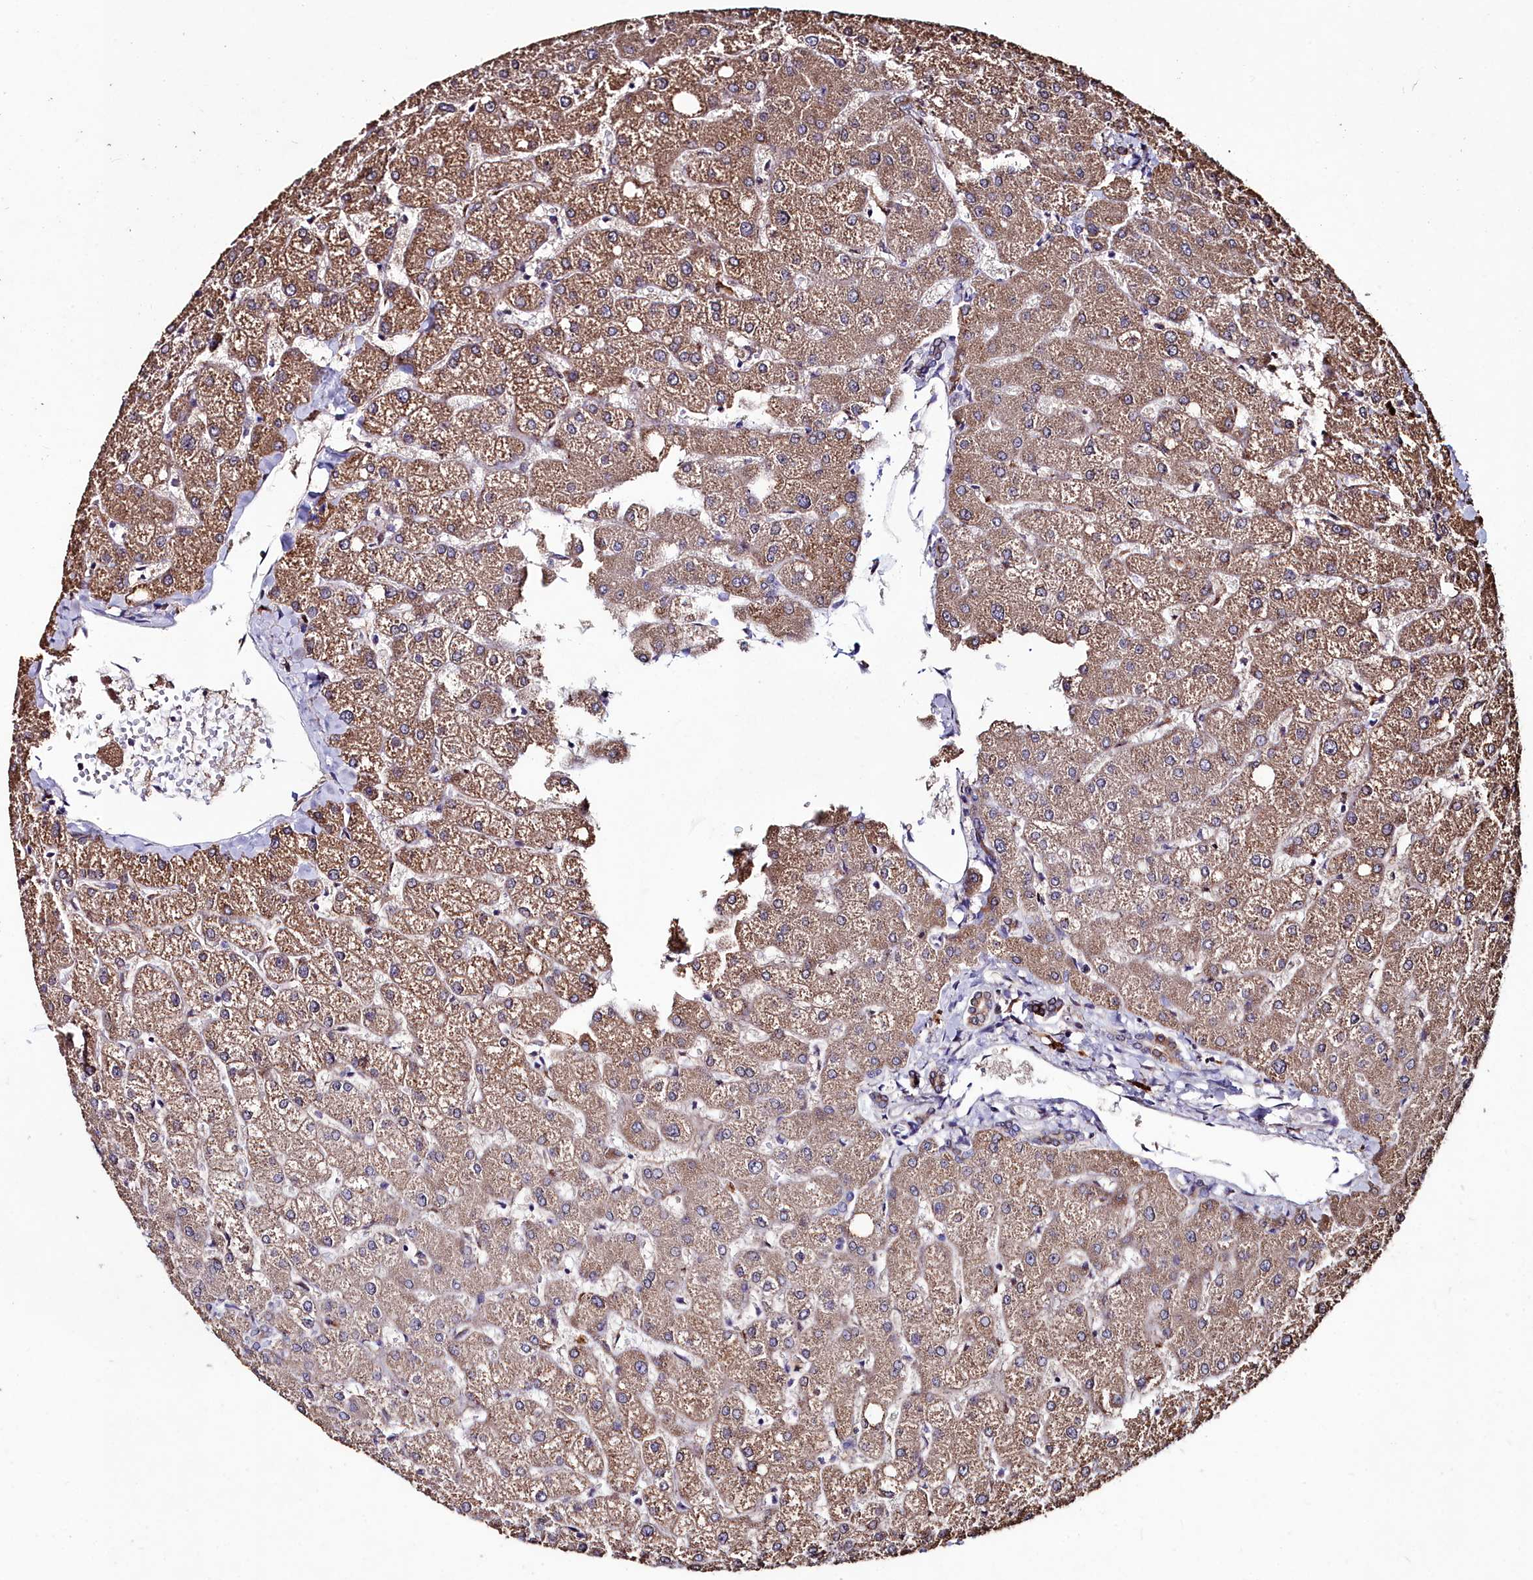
{"staining": {"intensity": "moderate", "quantity": ">75%", "location": "cytoplasmic/membranous"}, "tissue": "liver", "cell_type": "Cholangiocytes", "image_type": "normal", "snomed": [{"axis": "morphology", "description": "Normal tissue, NOS"}, {"axis": "topography", "description": "Liver"}], "caption": "Immunohistochemical staining of unremarkable human liver exhibits medium levels of moderate cytoplasmic/membranous staining in about >75% of cholangiocytes.", "gene": "AMBRA1", "patient": {"sex": "female", "age": 54}}